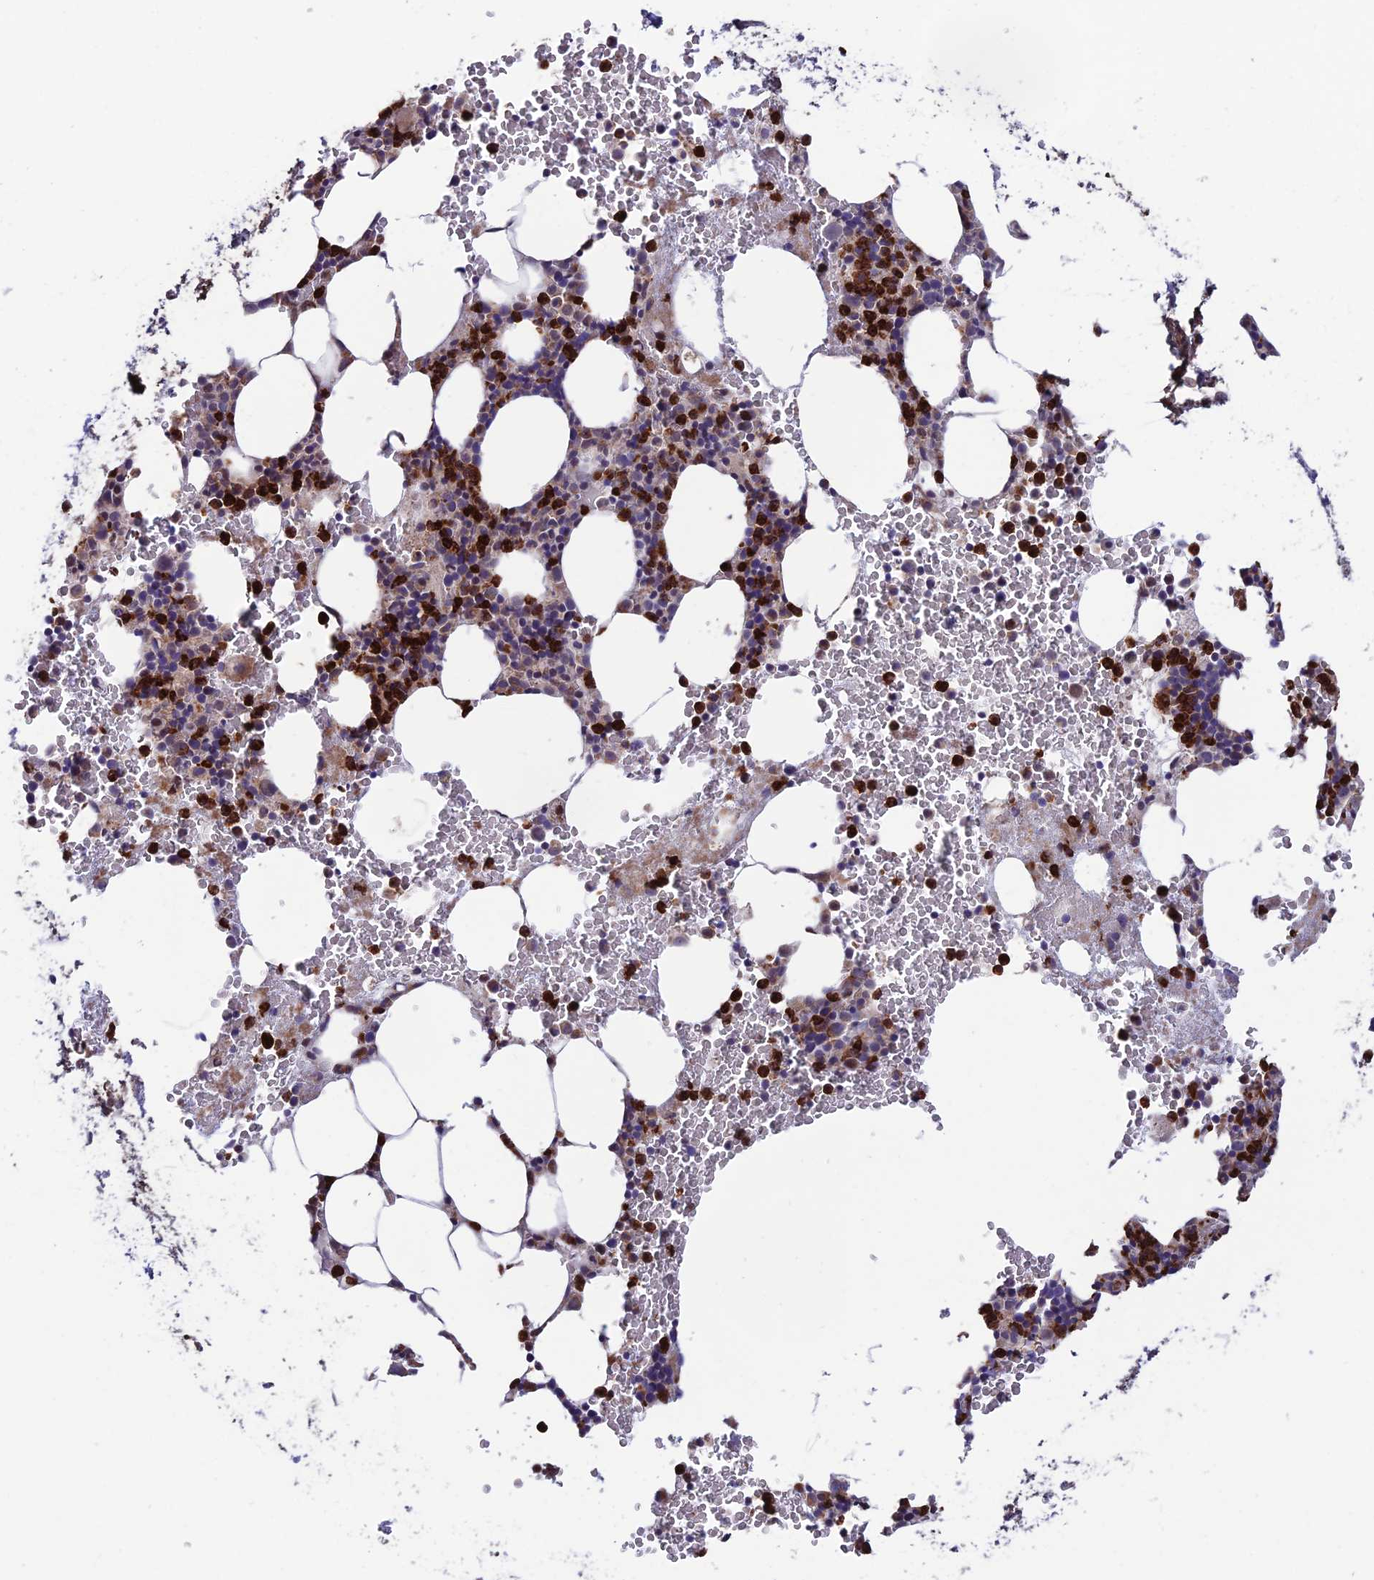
{"staining": {"intensity": "strong", "quantity": "25%-75%", "location": "cytoplasmic/membranous,nuclear"}, "tissue": "bone marrow", "cell_type": "Hematopoietic cells", "image_type": "normal", "snomed": [{"axis": "morphology", "description": "Normal tissue, NOS"}, {"axis": "morphology", "description": "Inflammation, NOS"}, {"axis": "topography", "description": "Bone marrow"}], "caption": "This is a photomicrograph of immunohistochemistry staining of benign bone marrow, which shows strong positivity in the cytoplasmic/membranous,nuclear of hematopoietic cells.", "gene": "COL6A6", "patient": {"sex": "female", "age": 78}}